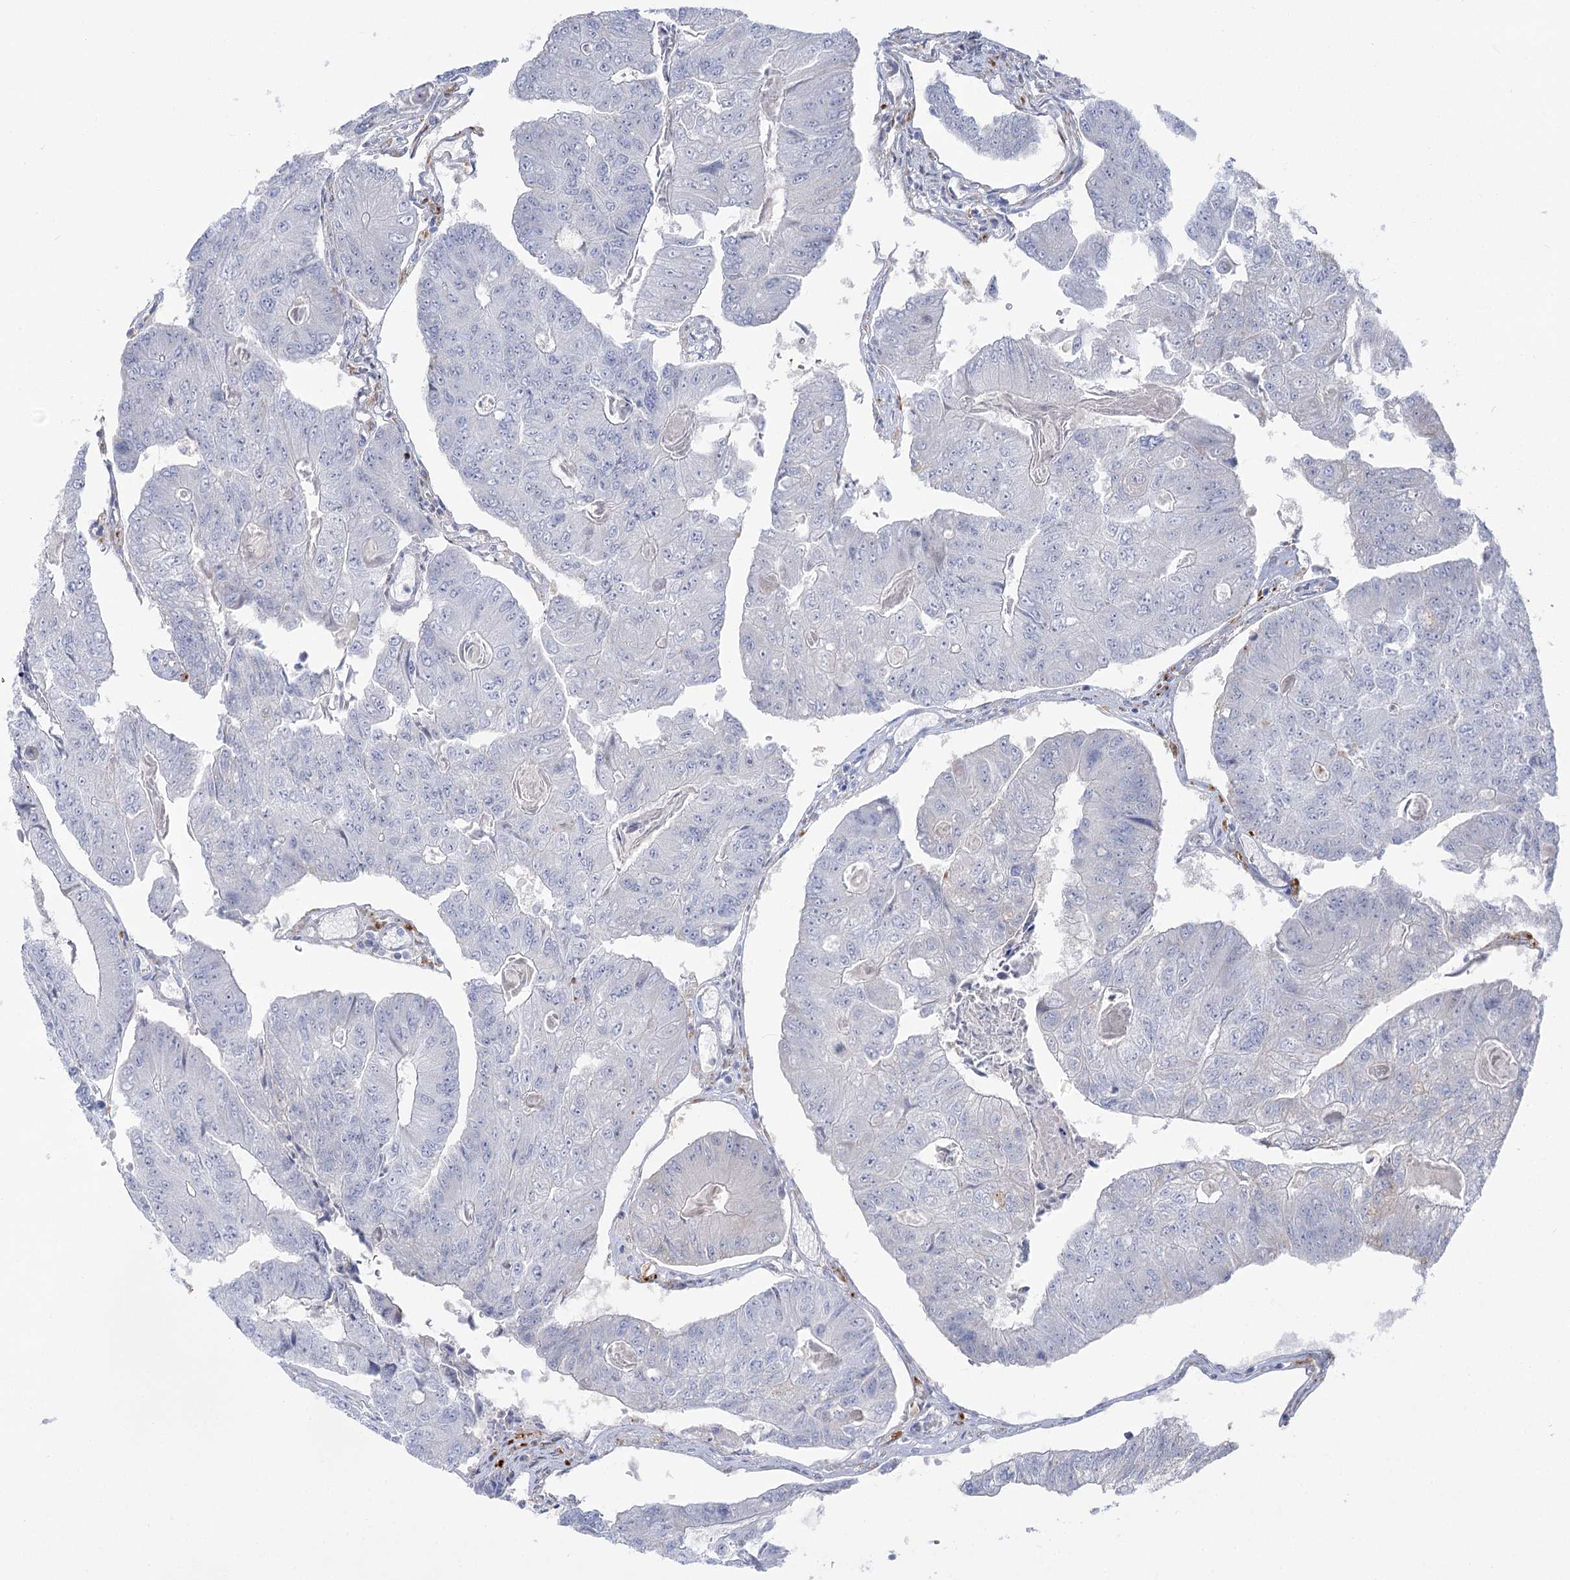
{"staining": {"intensity": "negative", "quantity": "none", "location": "none"}, "tissue": "colorectal cancer", "cell_type": "Tumor cells", "image_type": "cancer", "snomed": [{"axis": "morphology", "description": "Adenocarcinoma, NOS"}, {"axis": "topography", "description": "Colon"}], "caption": "This is a micrograph of IHC staining of colorectal cancer, which shows no expression in tumor cells. Nuclei are stained in blue.", "gene": "SIAE", "patient": {"sex": "female", "age": 67}}